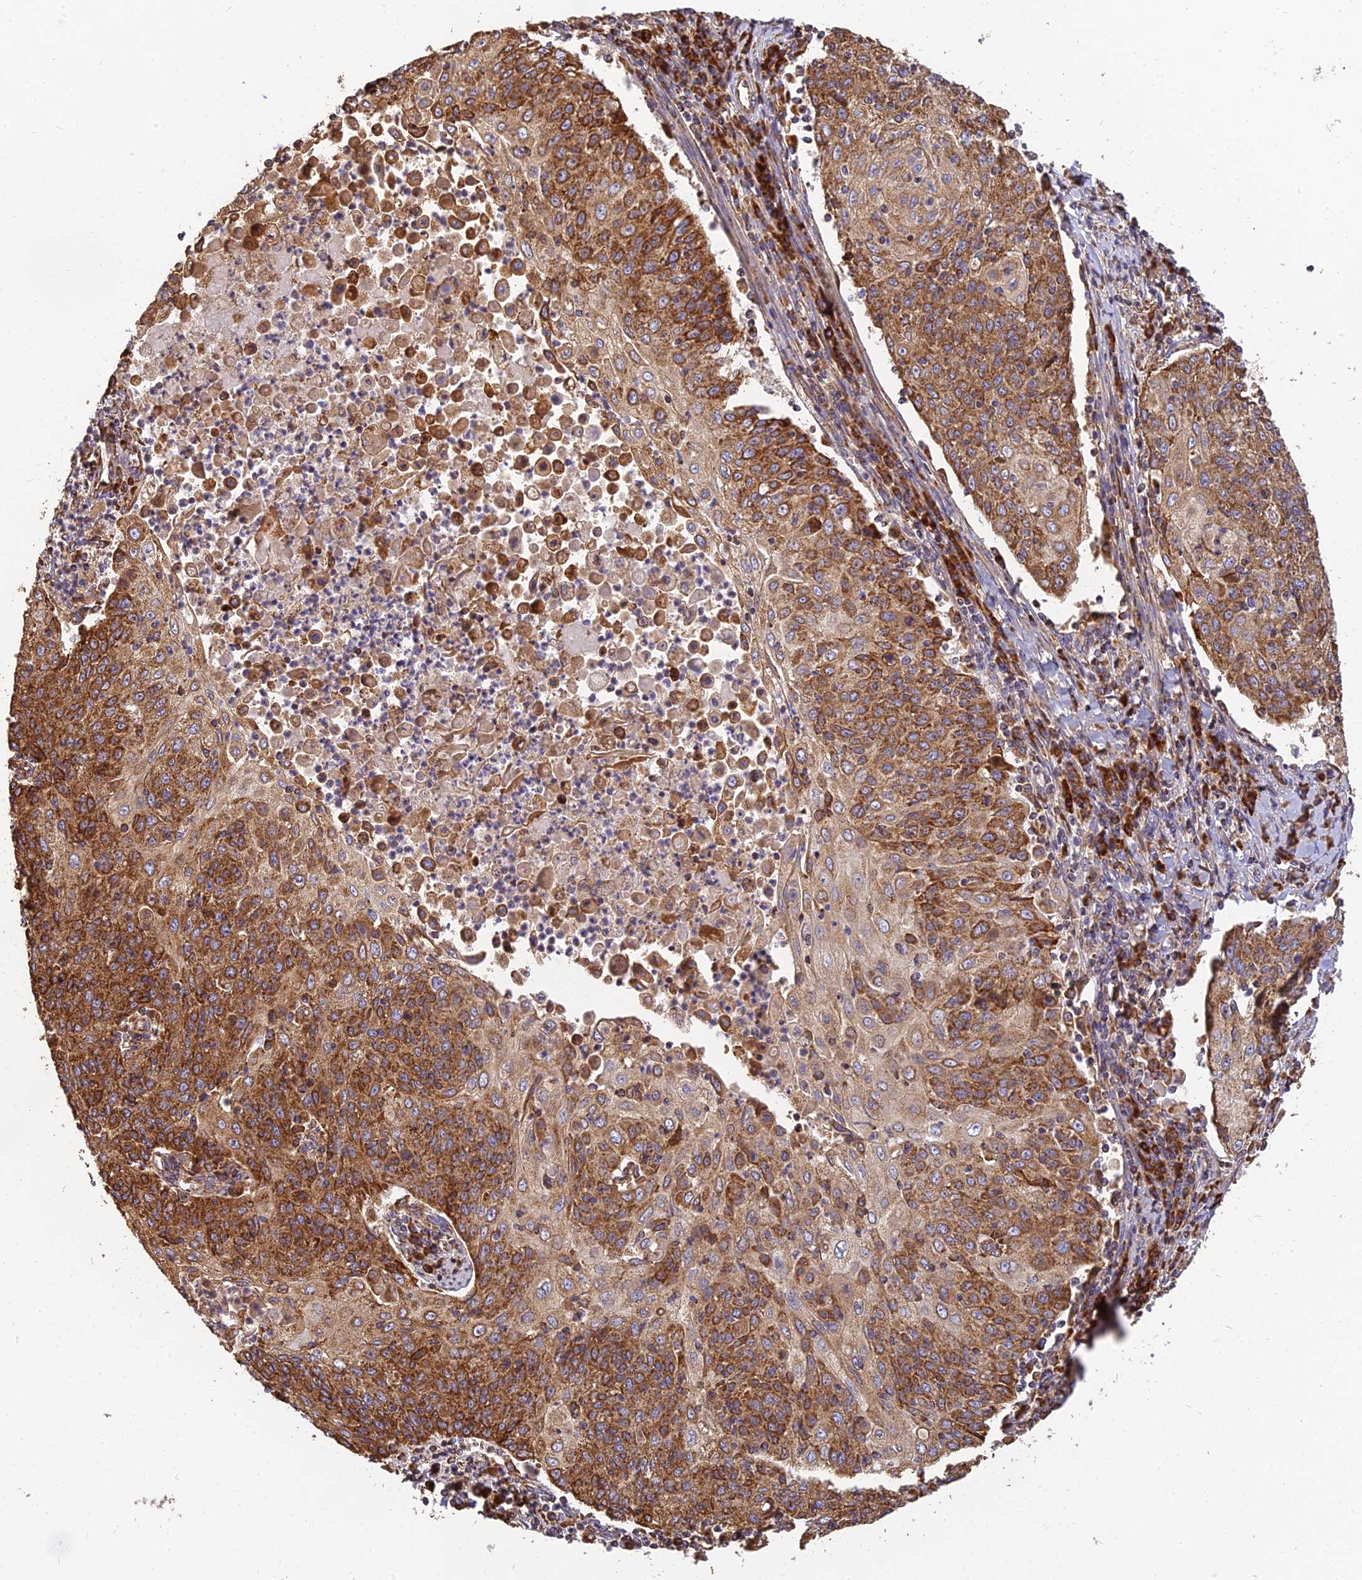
{"staining": {"intensity": "strong", "quantity": ">75%", "location": "cytoplasmic/membranous"}, "tissue": "cervical cancer", "cell_type": "Tumor cells", "image_type": "cancer", "snomed": [{"axis": "morphology", "description": "Squamous cell carcinoma, NOS"}, {"axis": "topography", "description": "Cervix"}], "caption": "Approximately >75% of tumor cells in cervical squamous cell carcinoma show strong cytoplasmic/membranous protein staining as visualized by brown immunohistochemical staining.", "gene": "THUMPD2", "patient": {"sex": "female", "age": 48}}